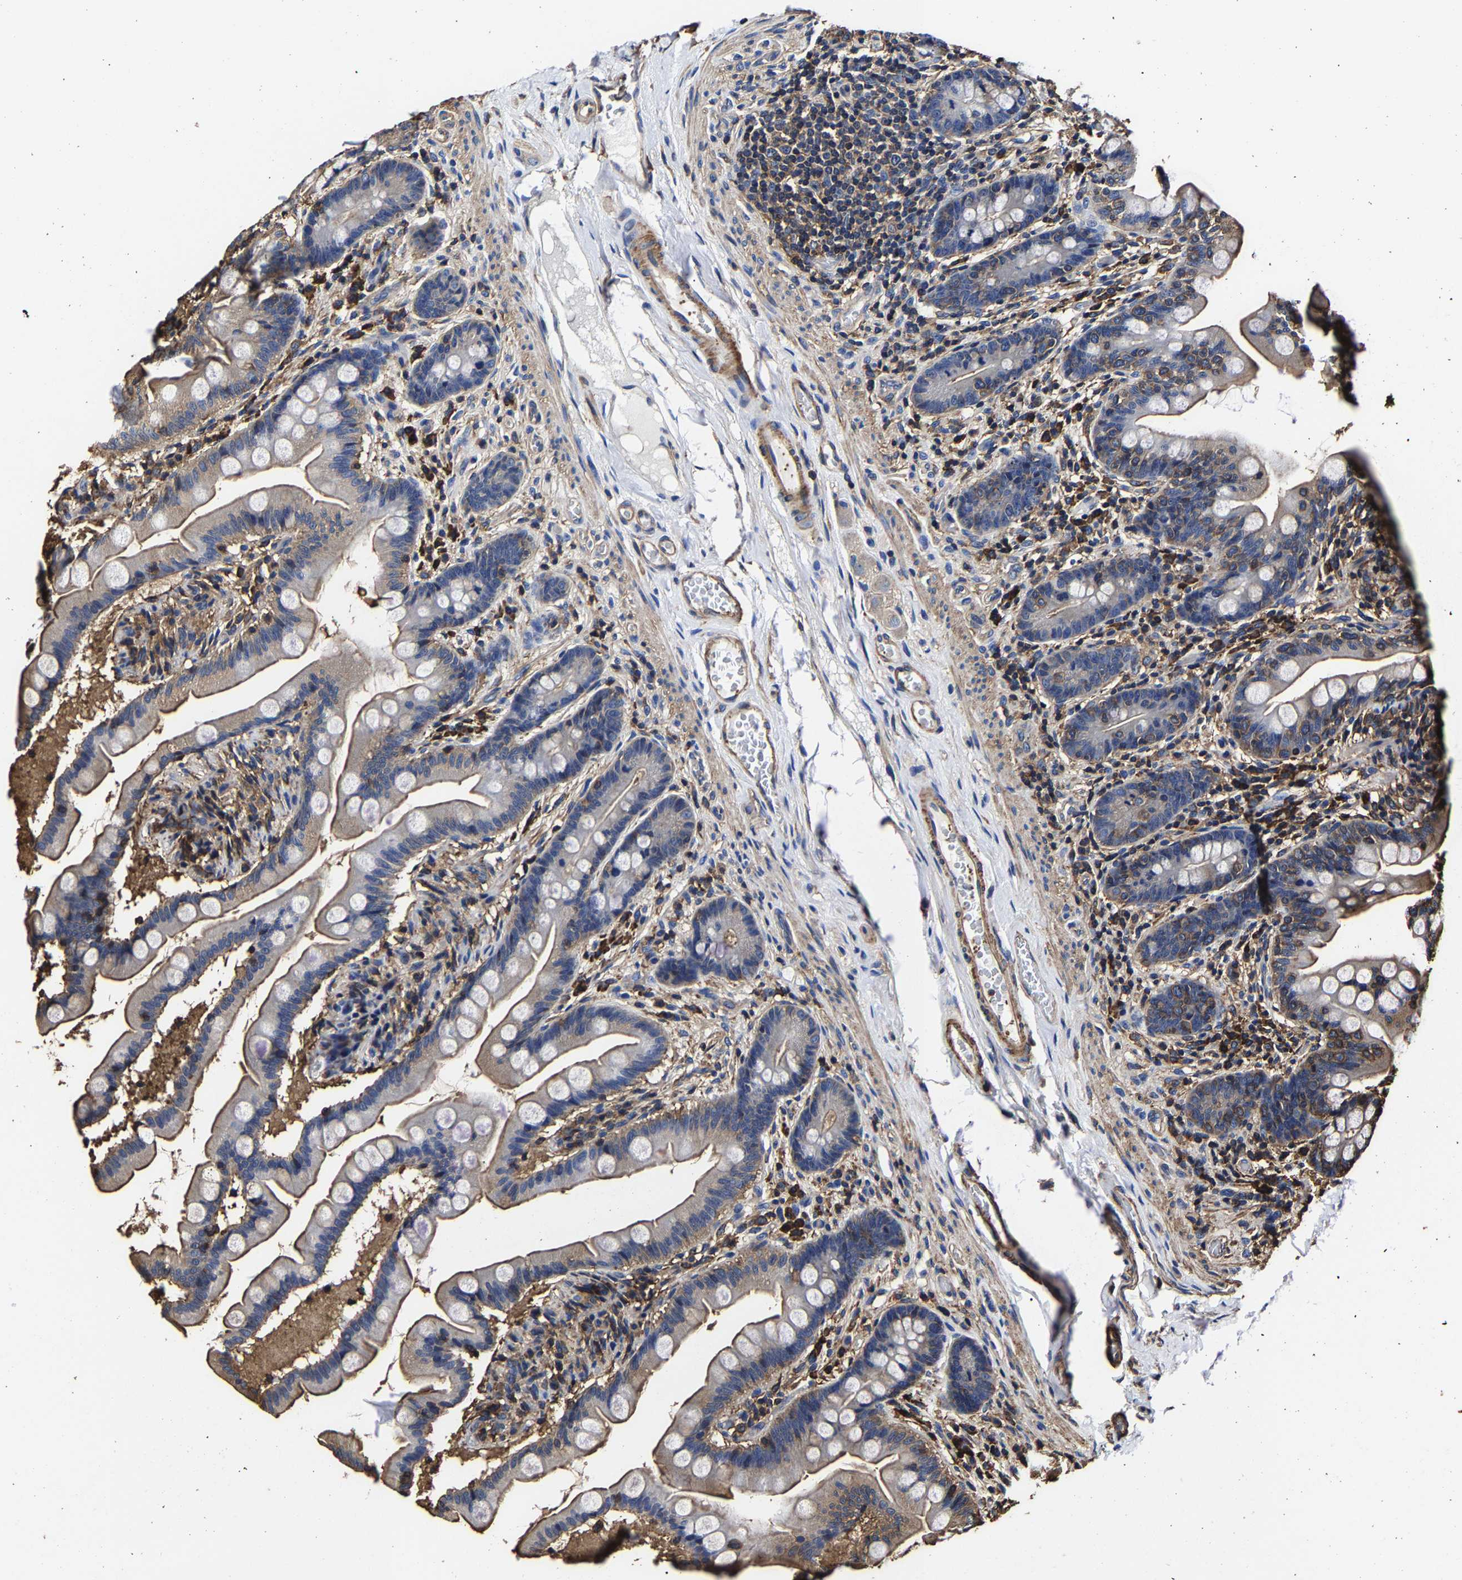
{"staining": {"intensity": "moderate", "quantity": ">75%", "location": "cytoplasmic/membranous"}, "tissue": "small intestine", "cell_type": "Glandular cells", "image_type": "normal", "snomed": [{"axis": "morphology", "description": "Normal tissue, NOS"}, {"axis": "topography", "description": "Small intestine"}], "caption": "Protein staining of unremarkable small intestine demonstrates moderate cytoplasmic/membranous staining in about >75% of glandular cells. Immunohistochemistry stains the protein of interest in brown and the nuclei are stained blue.", "gene": "SSH3", "patient": {"sex": "female", "age": 56}}